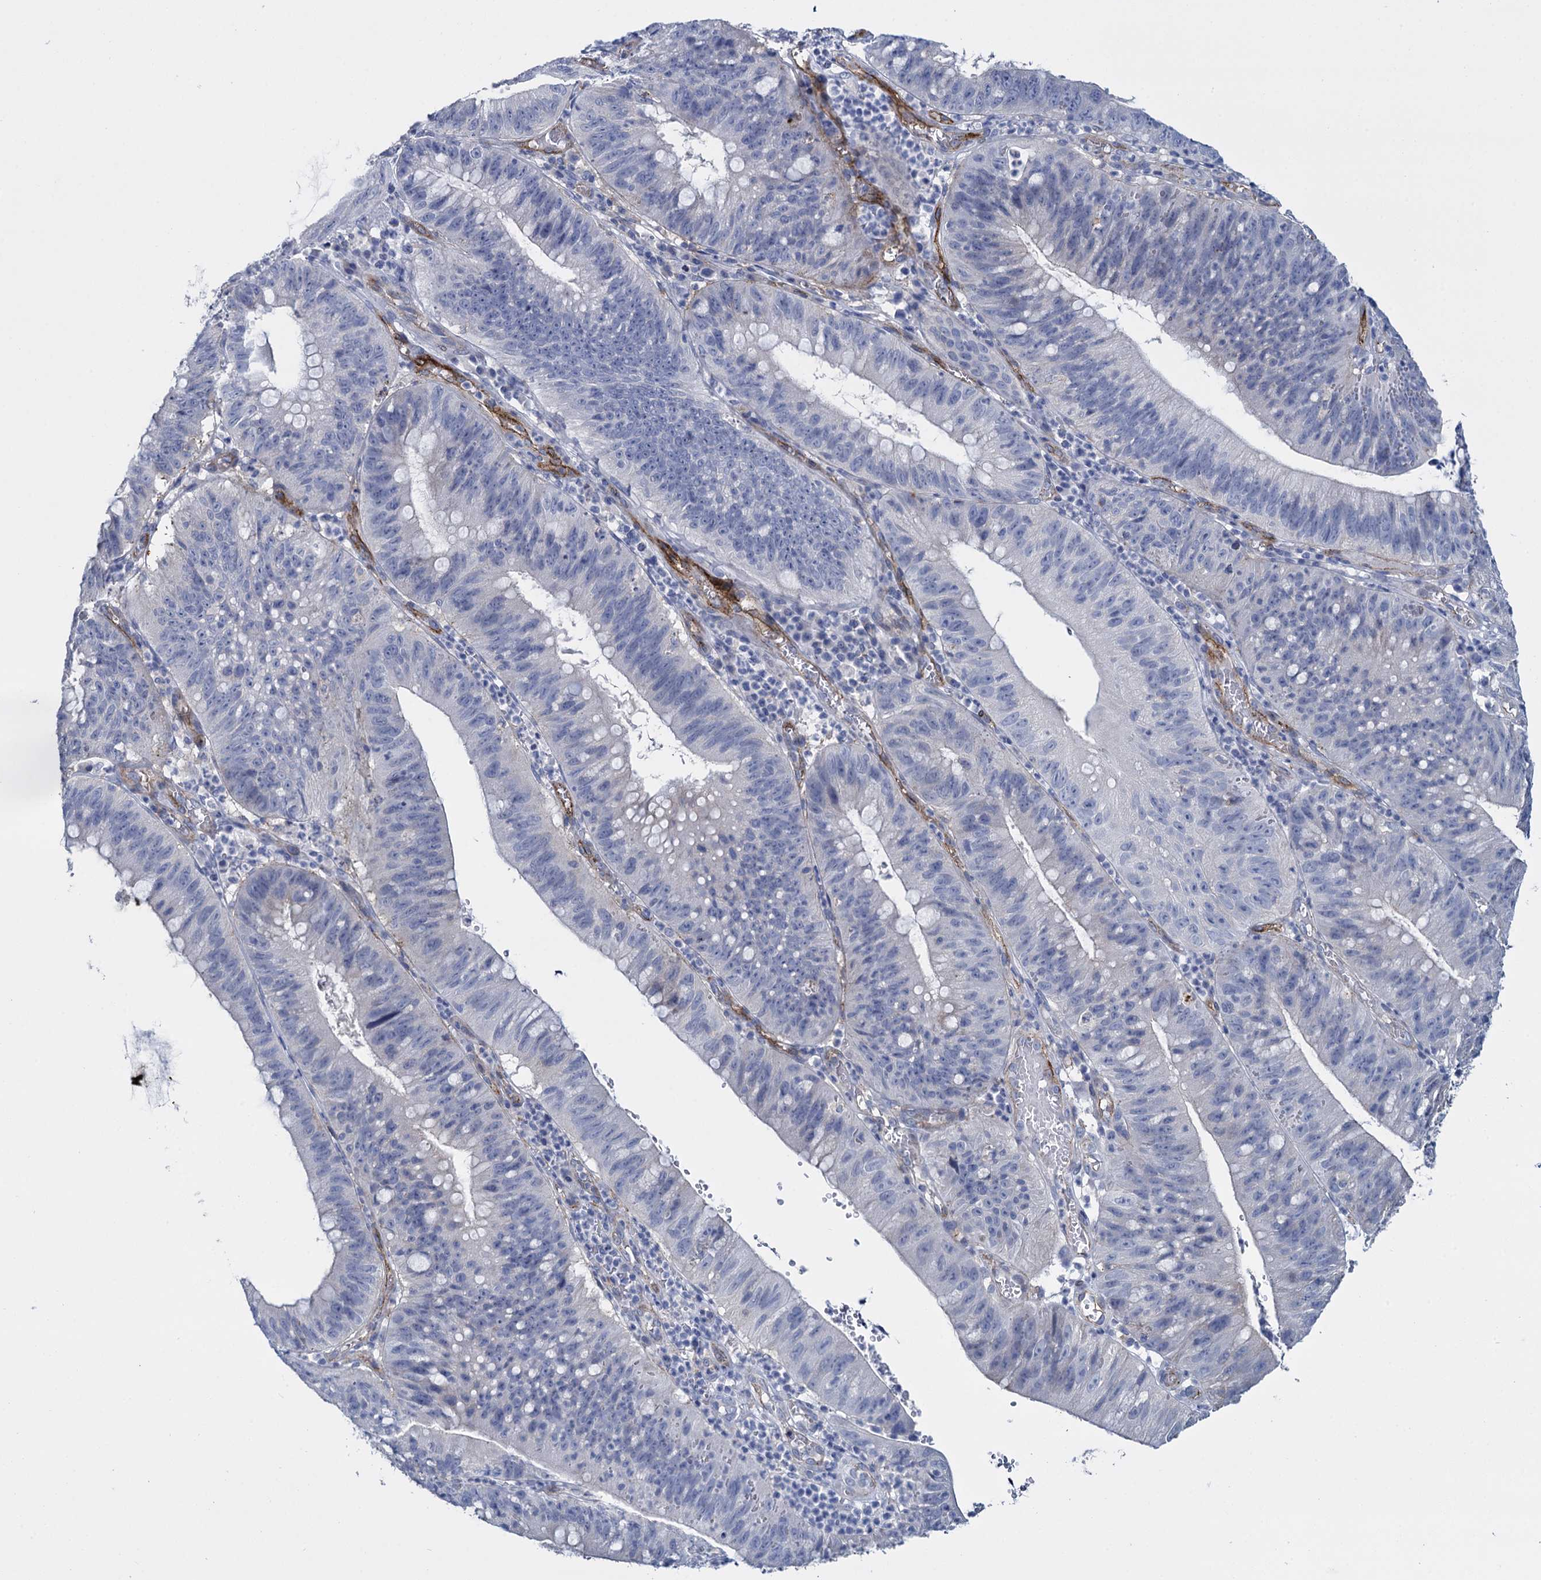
{"staining": {"intensity": "negative", "quantity": "none", "location": "none"}, "tissue": "stomach cancer", "cell_type": "Tumor cells", "image_type": "cancer", "snomed": [{"axis": "morphology", "description": "Adenocarcinoma, NOS"}, {"axis": "topography", "description": "Stomach"}], "caption": "The micrograph demonstrates no staining of tumor cells in stomach adenocarcinoma.", "gene": "SNCG", "patient": {"sex": "male", "age": 59}}